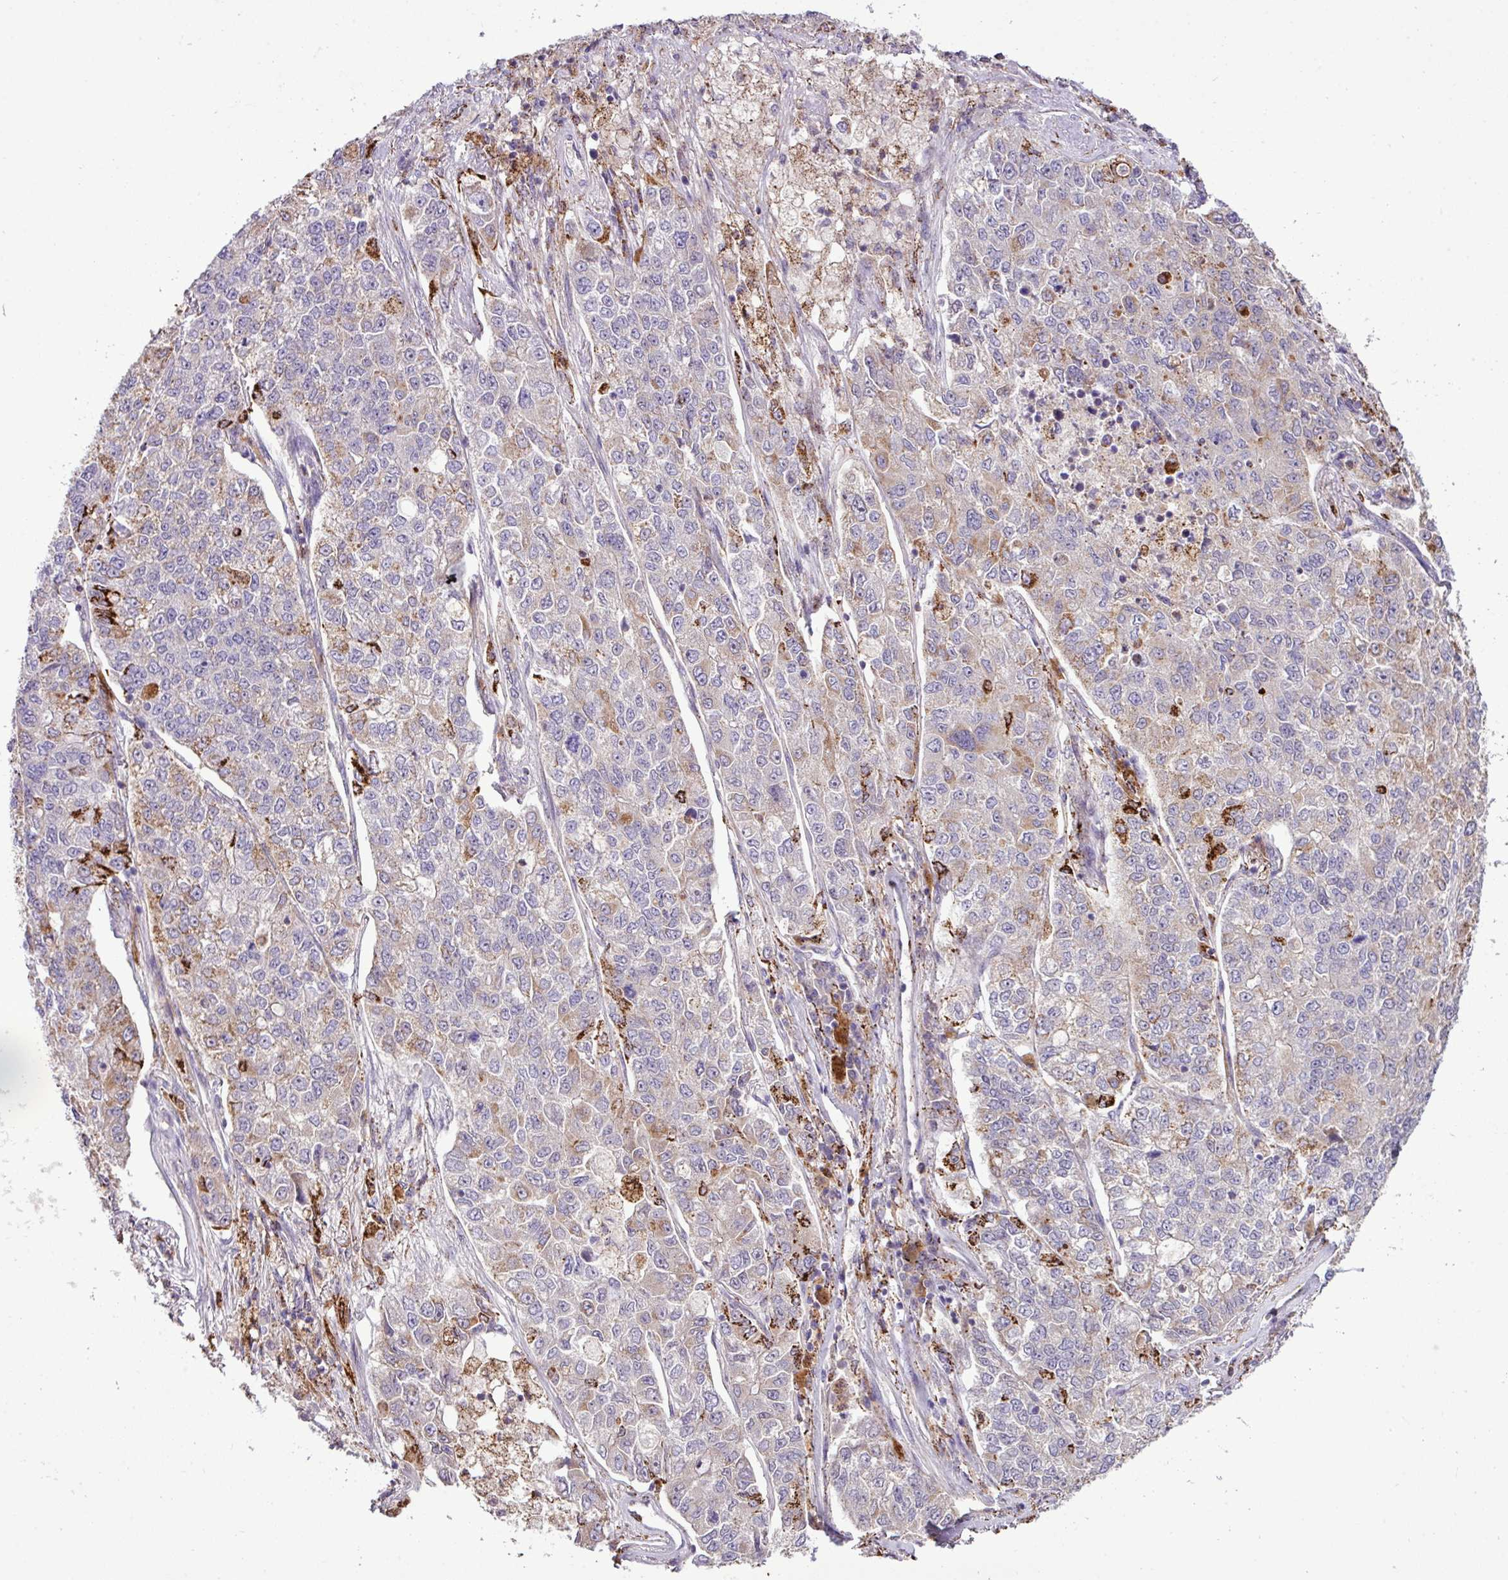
{"staining": {"intensity": "moderate", "quantity": "<25%", "location": "cytoplasmic/membranous"}, "tissue": "lung cancer", "cell_type": "Tumor cells", "image_type": "cancer", "snomed": [{"axis": "morphology", "description": "Adenocarcinoma, NOS"}, {"axis": "topography", "description": "Lung"}], "caption": "Protein staining by immunohistochemistry displays moderate cytoplasmic/membranous staining in about <25% of tumor cells in adenocarcinoma (lung).", "gene": "SGPP1", "patient": {"sex": "male", "age": 49}}